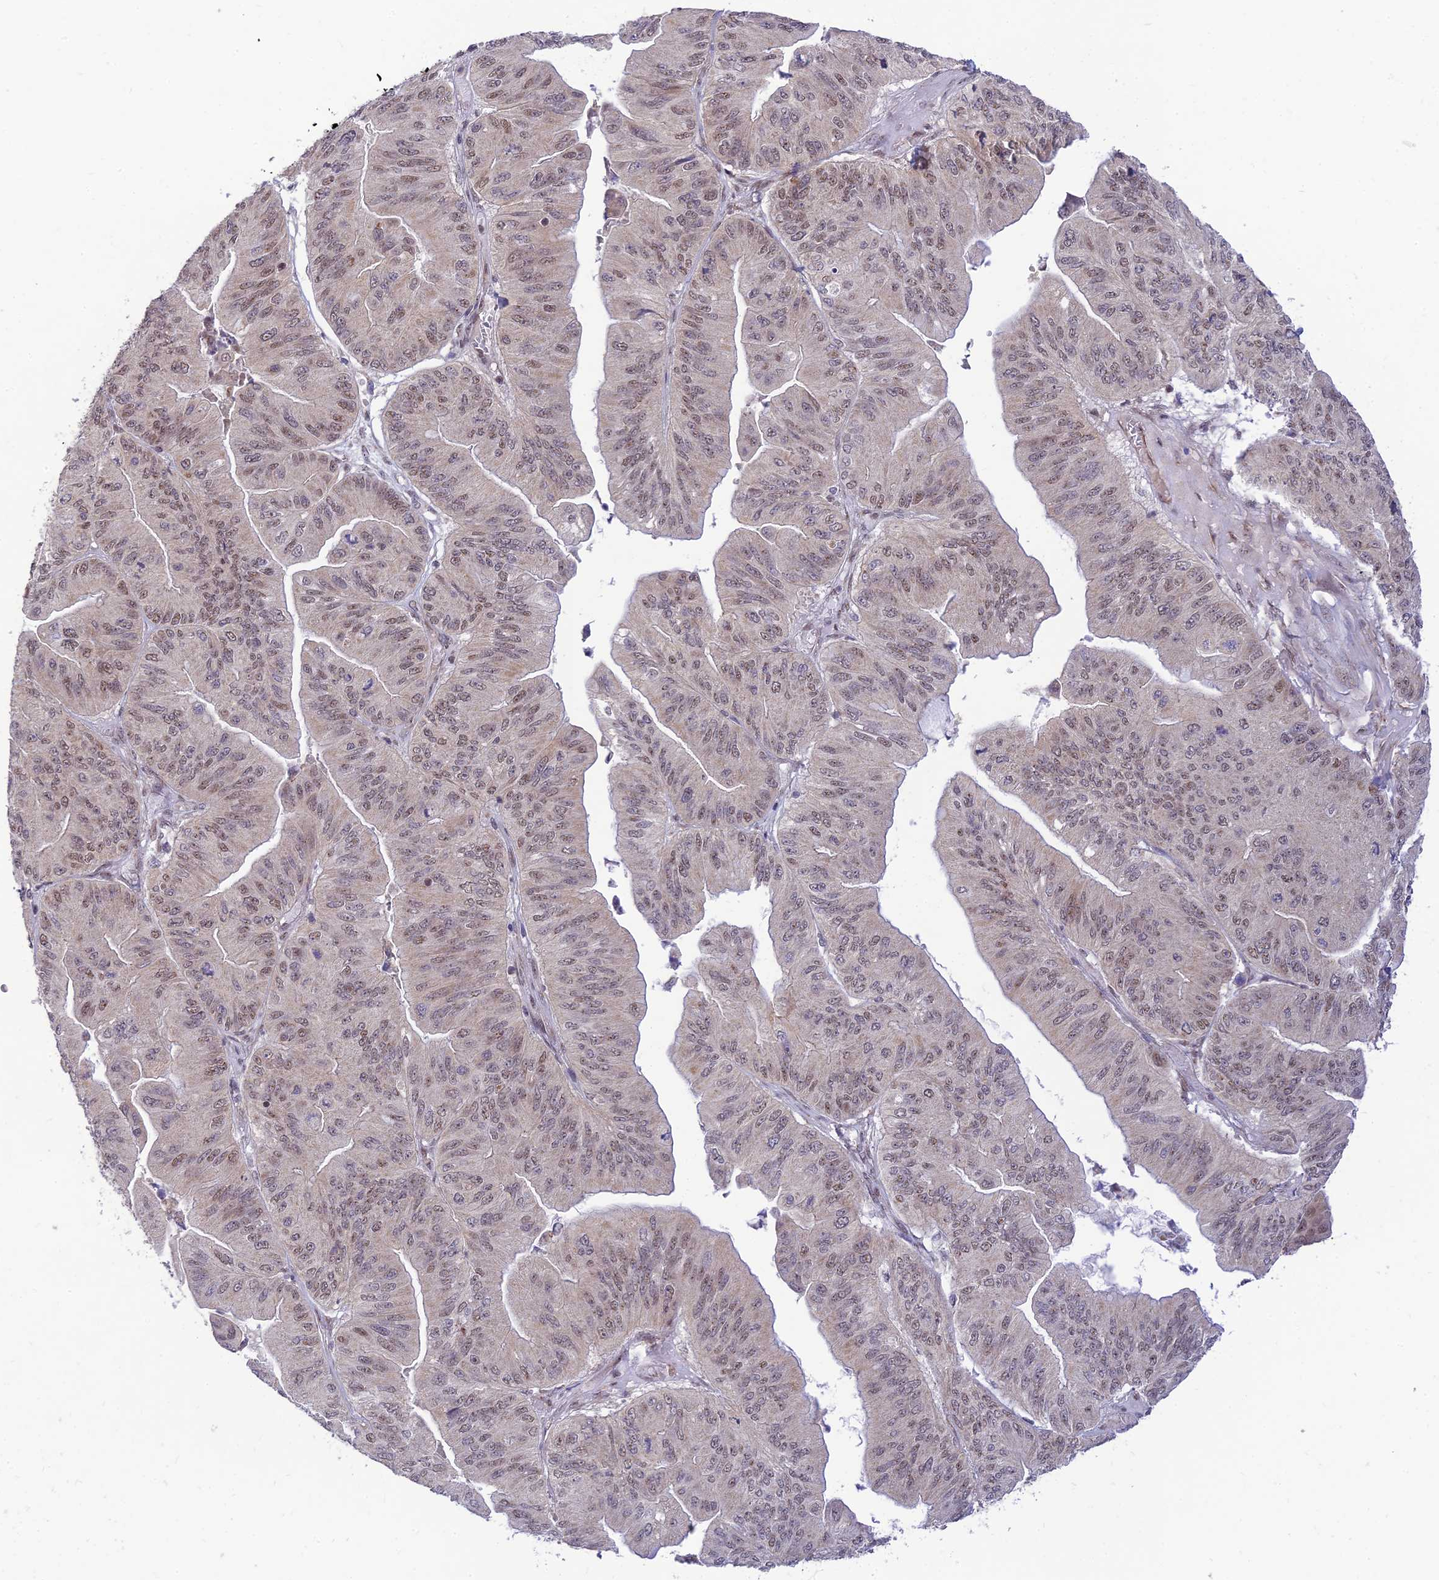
{"staining": {"intensity": "moderate", "quantity": "25%-75%", "location": "nuclear"}, "tissue": "ovarian cancer", "cell_type": "Tumor cells", "image_type": "cancer", "snomed": [{"axis": "morphology", "description": "Cystadenocarcinoma, mucinous, NOS"}, {"axis": "topography", "description": "Ovary"}], "caption": "Ovarian cancer (mucinous cystadenocarcinoma) stained for a protein shows moderate nuclear positivity in tumor cells. Using DAB (3,3'-diaminobenzidine) (brown) and hematoxylin (blue) stains, captured at high magnification using brightfield microscopy.", "gene": "MICOS13", "patient": {"sex": "female", "age": 61}}